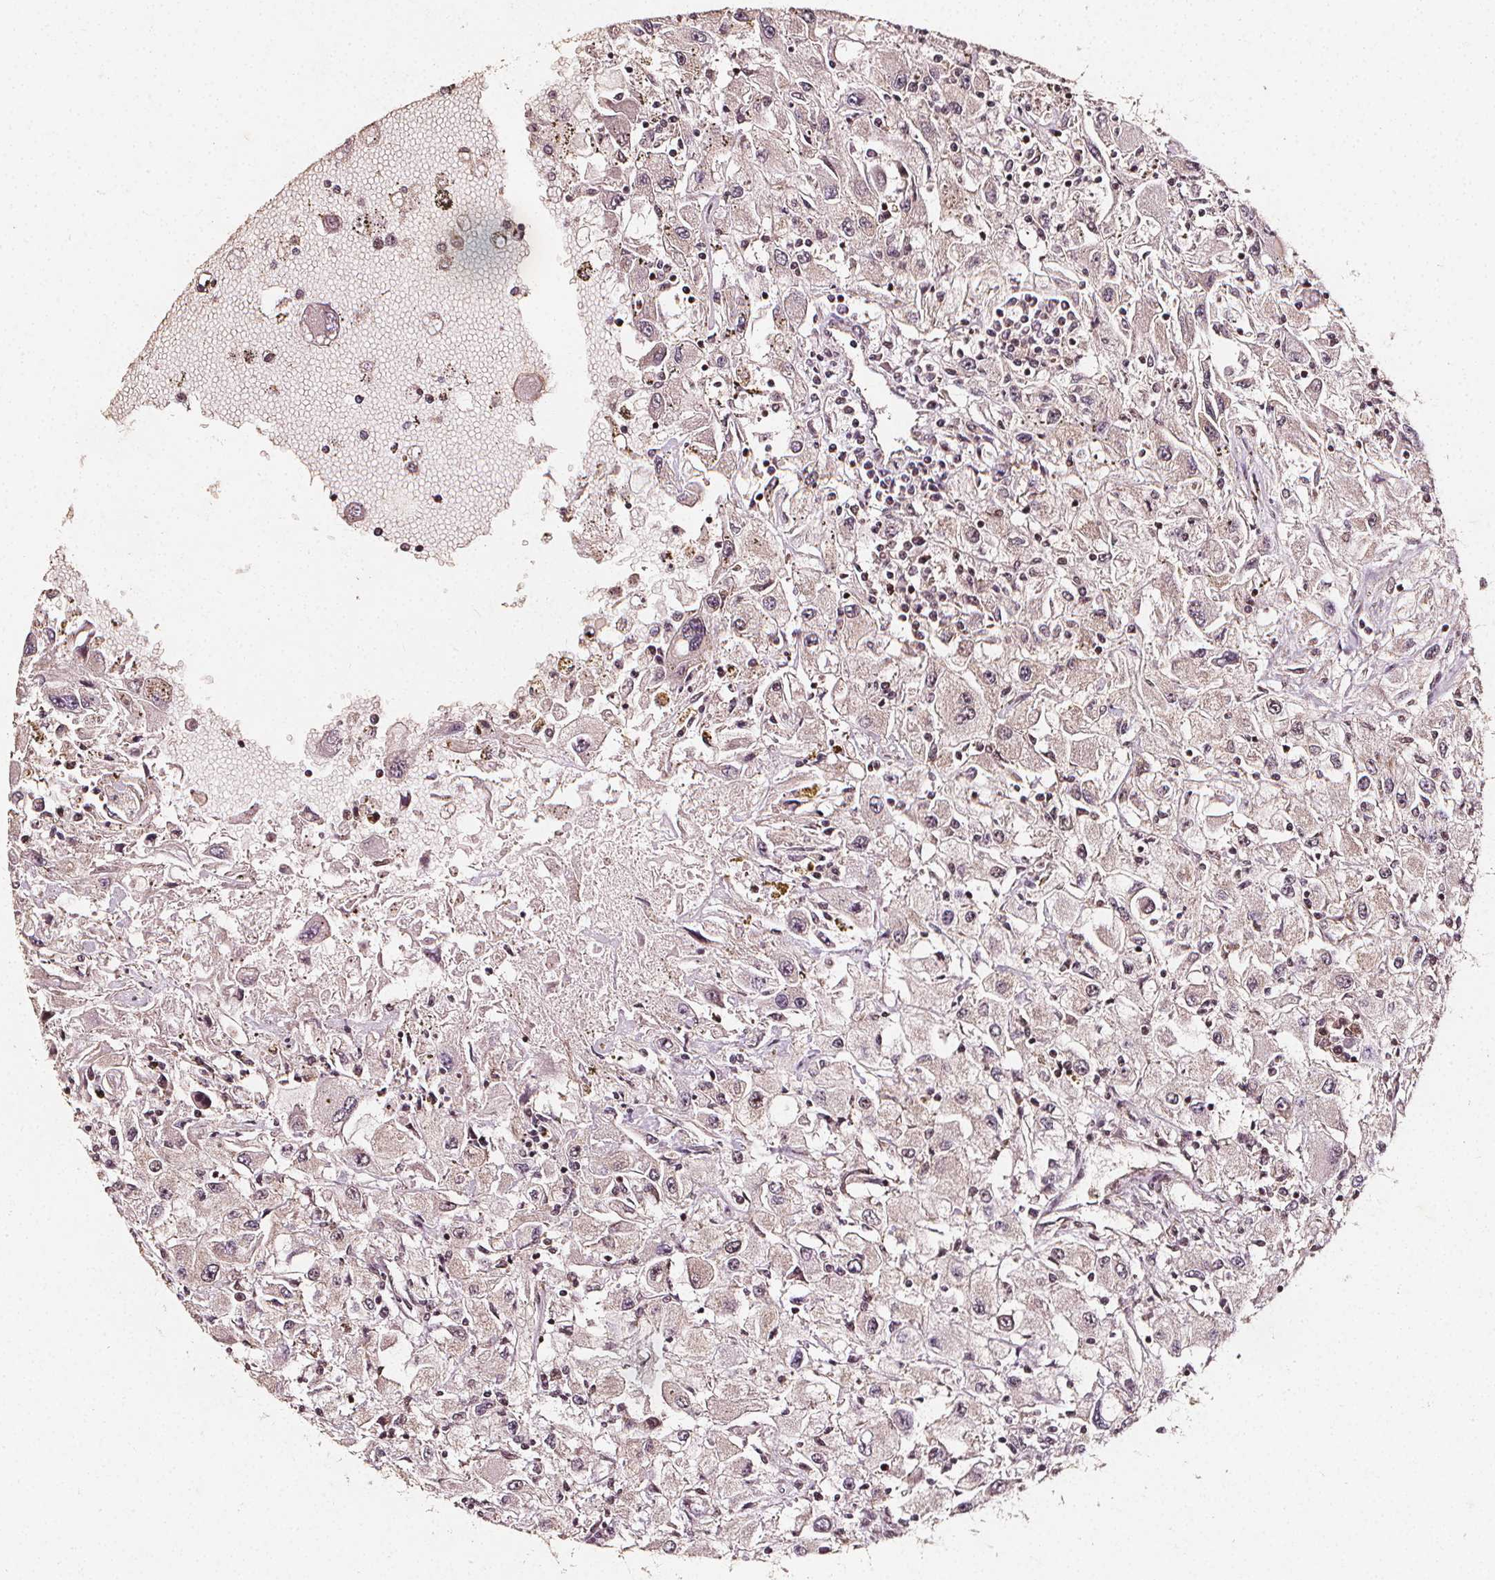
{"staining": {"intensity": "weak", "quantity": "<25%", "location": "cytoplasmic/membranous,nuclear"}, "tissue": "renal cancer", "cell_type": "Tumor cells", "image_type": "cancer", "snomed": [{"axis": "morphology", "description": "Adenocarcinoma, NOS"}, {"axis": "topography", "description": "Kidney"}], "caption": "IHC photomicrograph of human renal cancer (adenocarcinoma) stained for a protein (brown), which reveals no positivity in tumor cells.", "gene": "SMN1", "patient": {"sex": "female", "age": 67}}